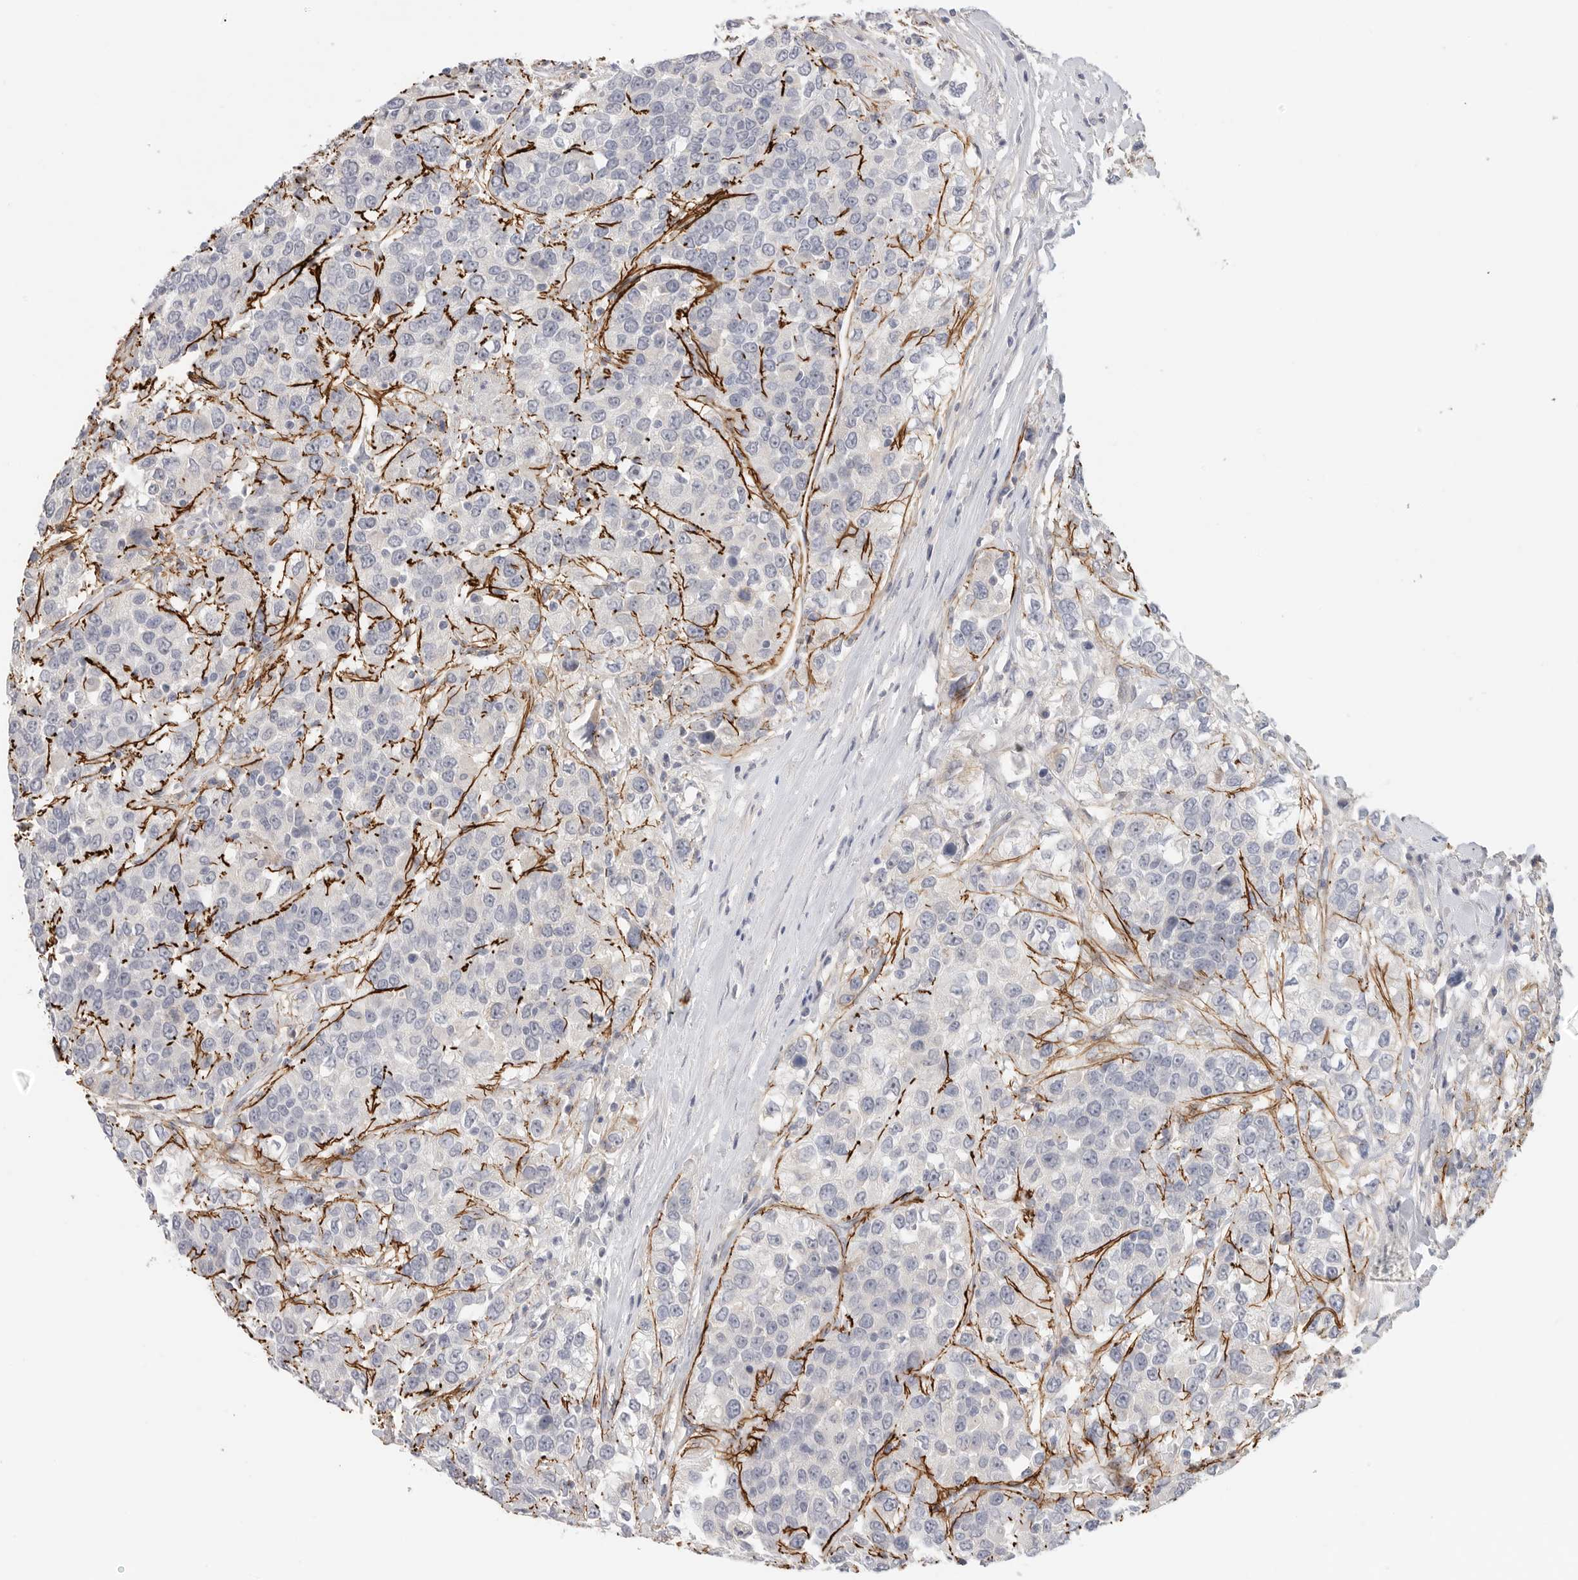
{"staining": {"intensity": "negative", "quantity": "none", "location": "none"}, "tissue": "urothelial cancer", "cell_type": "Tumor cells", "image_type": "cancer", "snomed": [{"axis": "morphology", "description": "Urothelial carcinoma, High grade"}, {"axis": "topography", "description": "Urinary bladder"}], "caption": "Urothelial carcinoma (high-grade) was stained to show a protein in brown. There is no significant staining in tumor cells.", "gene": "FBN2", "patient": {"sex": "female", "age": 80}}